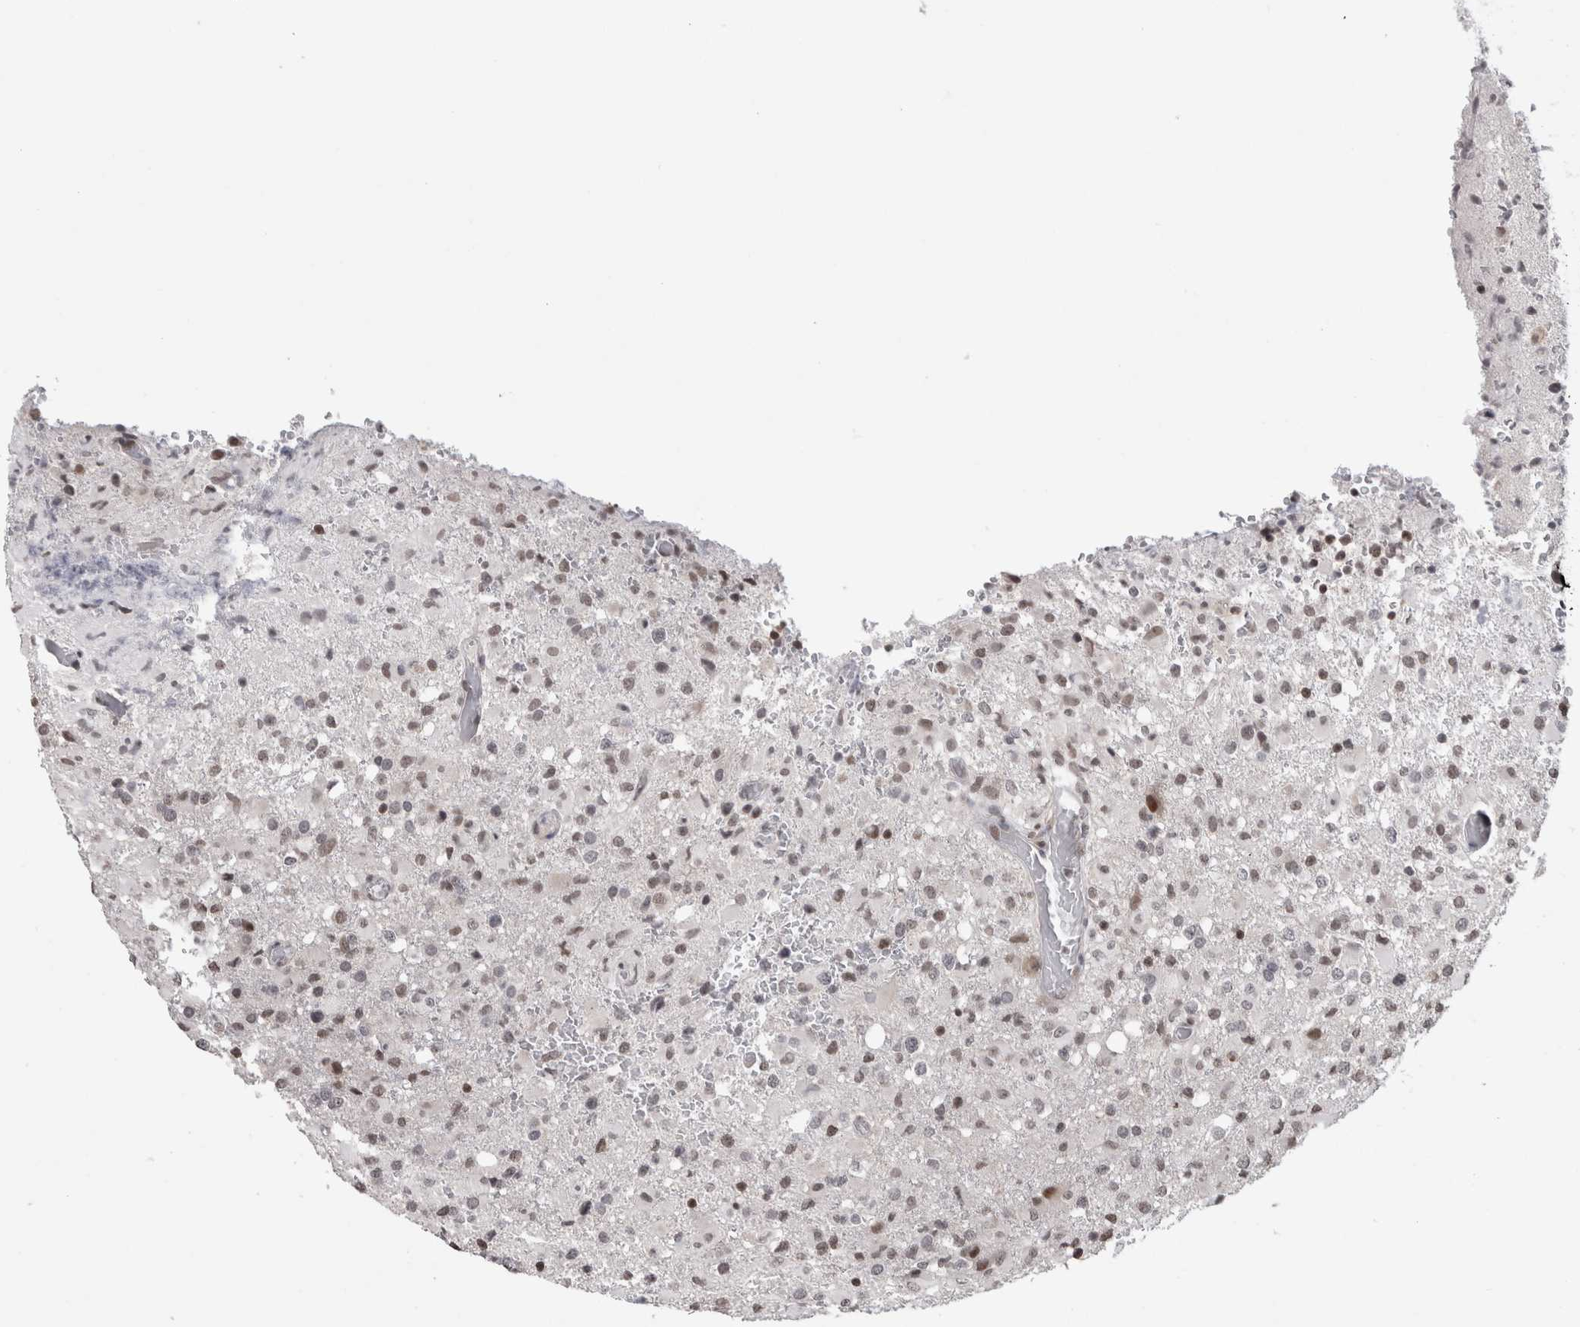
{"staining": {"intensity": "weak", "quantity": "<25%", "location": "nuclear"}, "tissue": "glioma", "cell_type": "Tumor cells", "image_type": "cancer", "snomed": [{"axis": "morphology", "description": "Glioma, malignant, High grade"}, {"axis": "topography", "description": "Brain"}], "caption": "Human malignant glioma (high-grade) stained for a protein using immunohistochemistry reveals no staining in tumor cells.", "gene": "ZBTB11", "patient": {"sex": "female", "age": 57}}